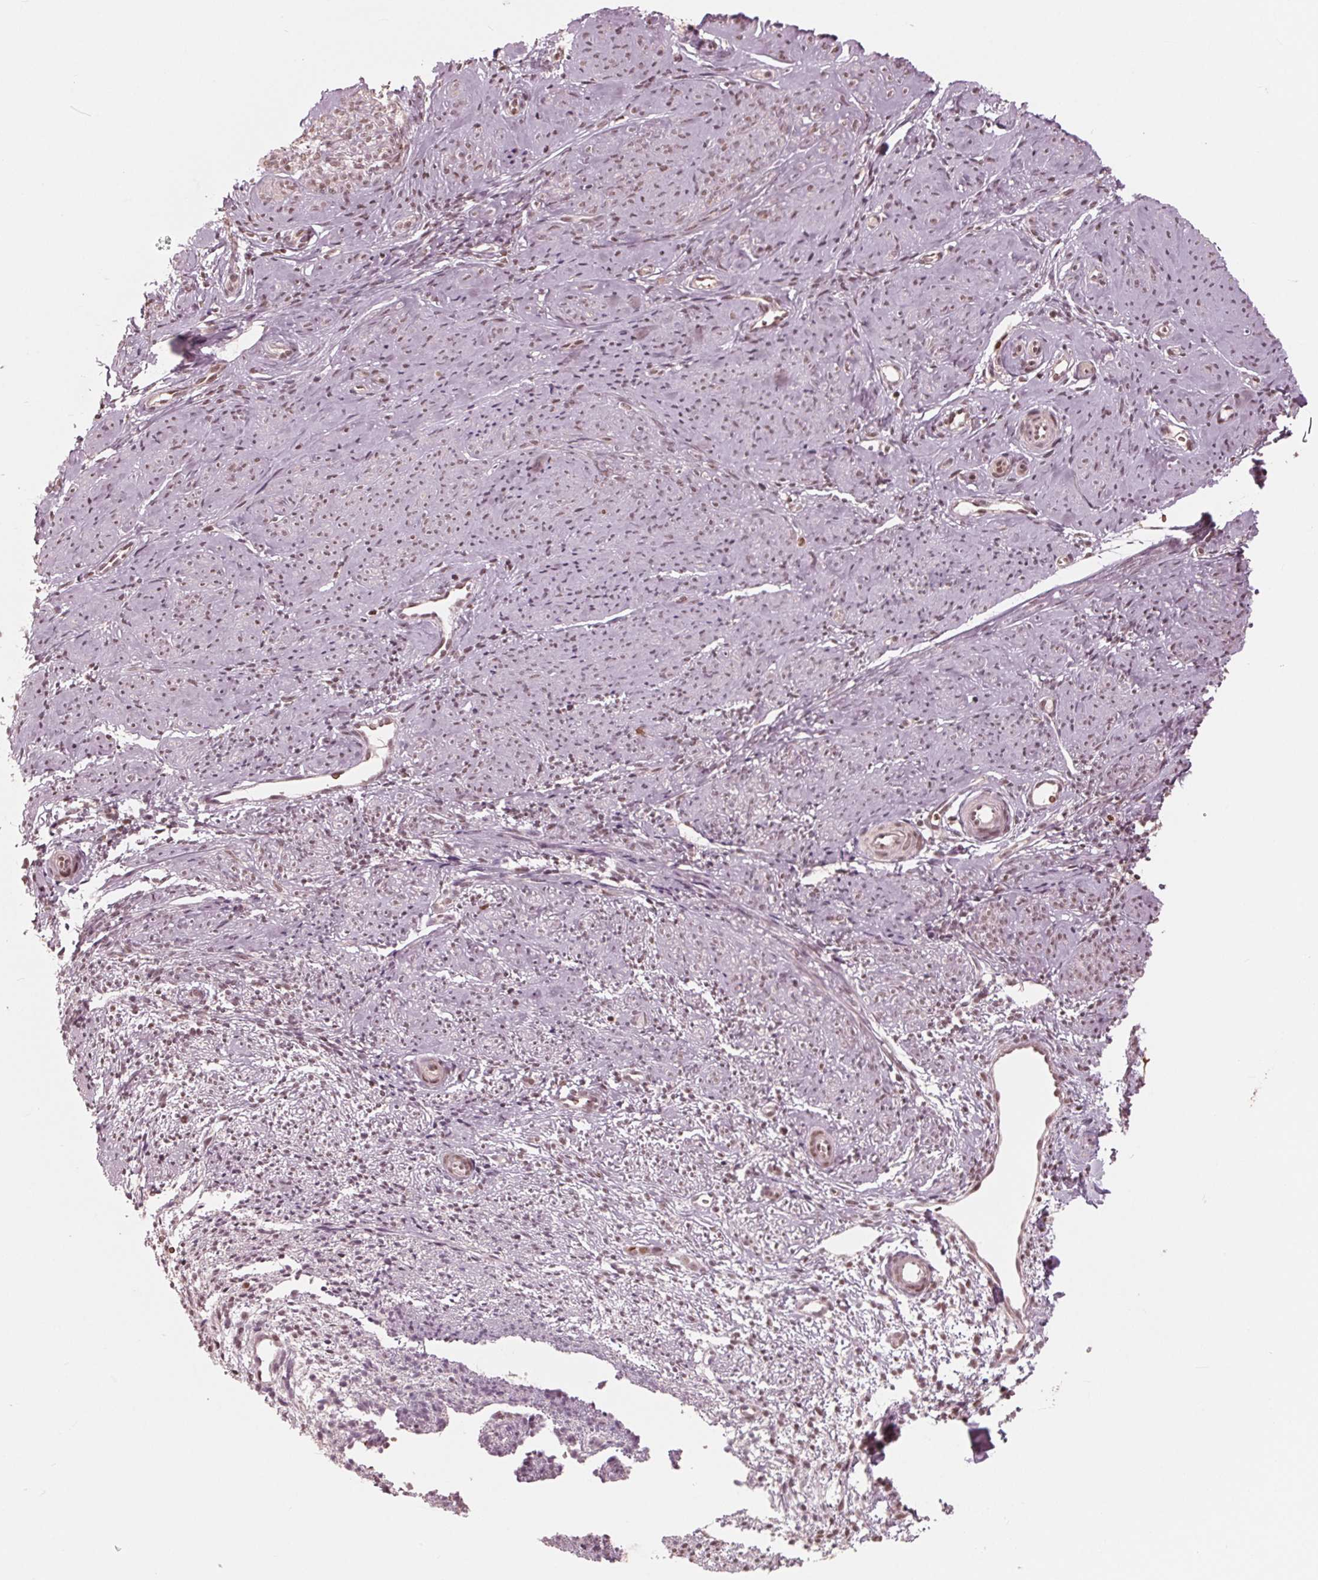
{"staining": {"intensity": "weak", "quantity": "<25%", "location": "nuclear"}, "tissue": "smooth muscle", "cell_type": "Smooth muscle cells", "image_type": "normal", "snomed": [{"axis": "morphology", "description": "Normal tissue, NOS"}, {"axis": "topography", "description": "Smooth muscle"}], "caption": "Image shows no protein expression in smooth muscle cells of unremarkable smooth muscle. Nuclei are stained in blue.", "gene": "HIRIP3", "patient": {"sex": "female", "age": 48}}